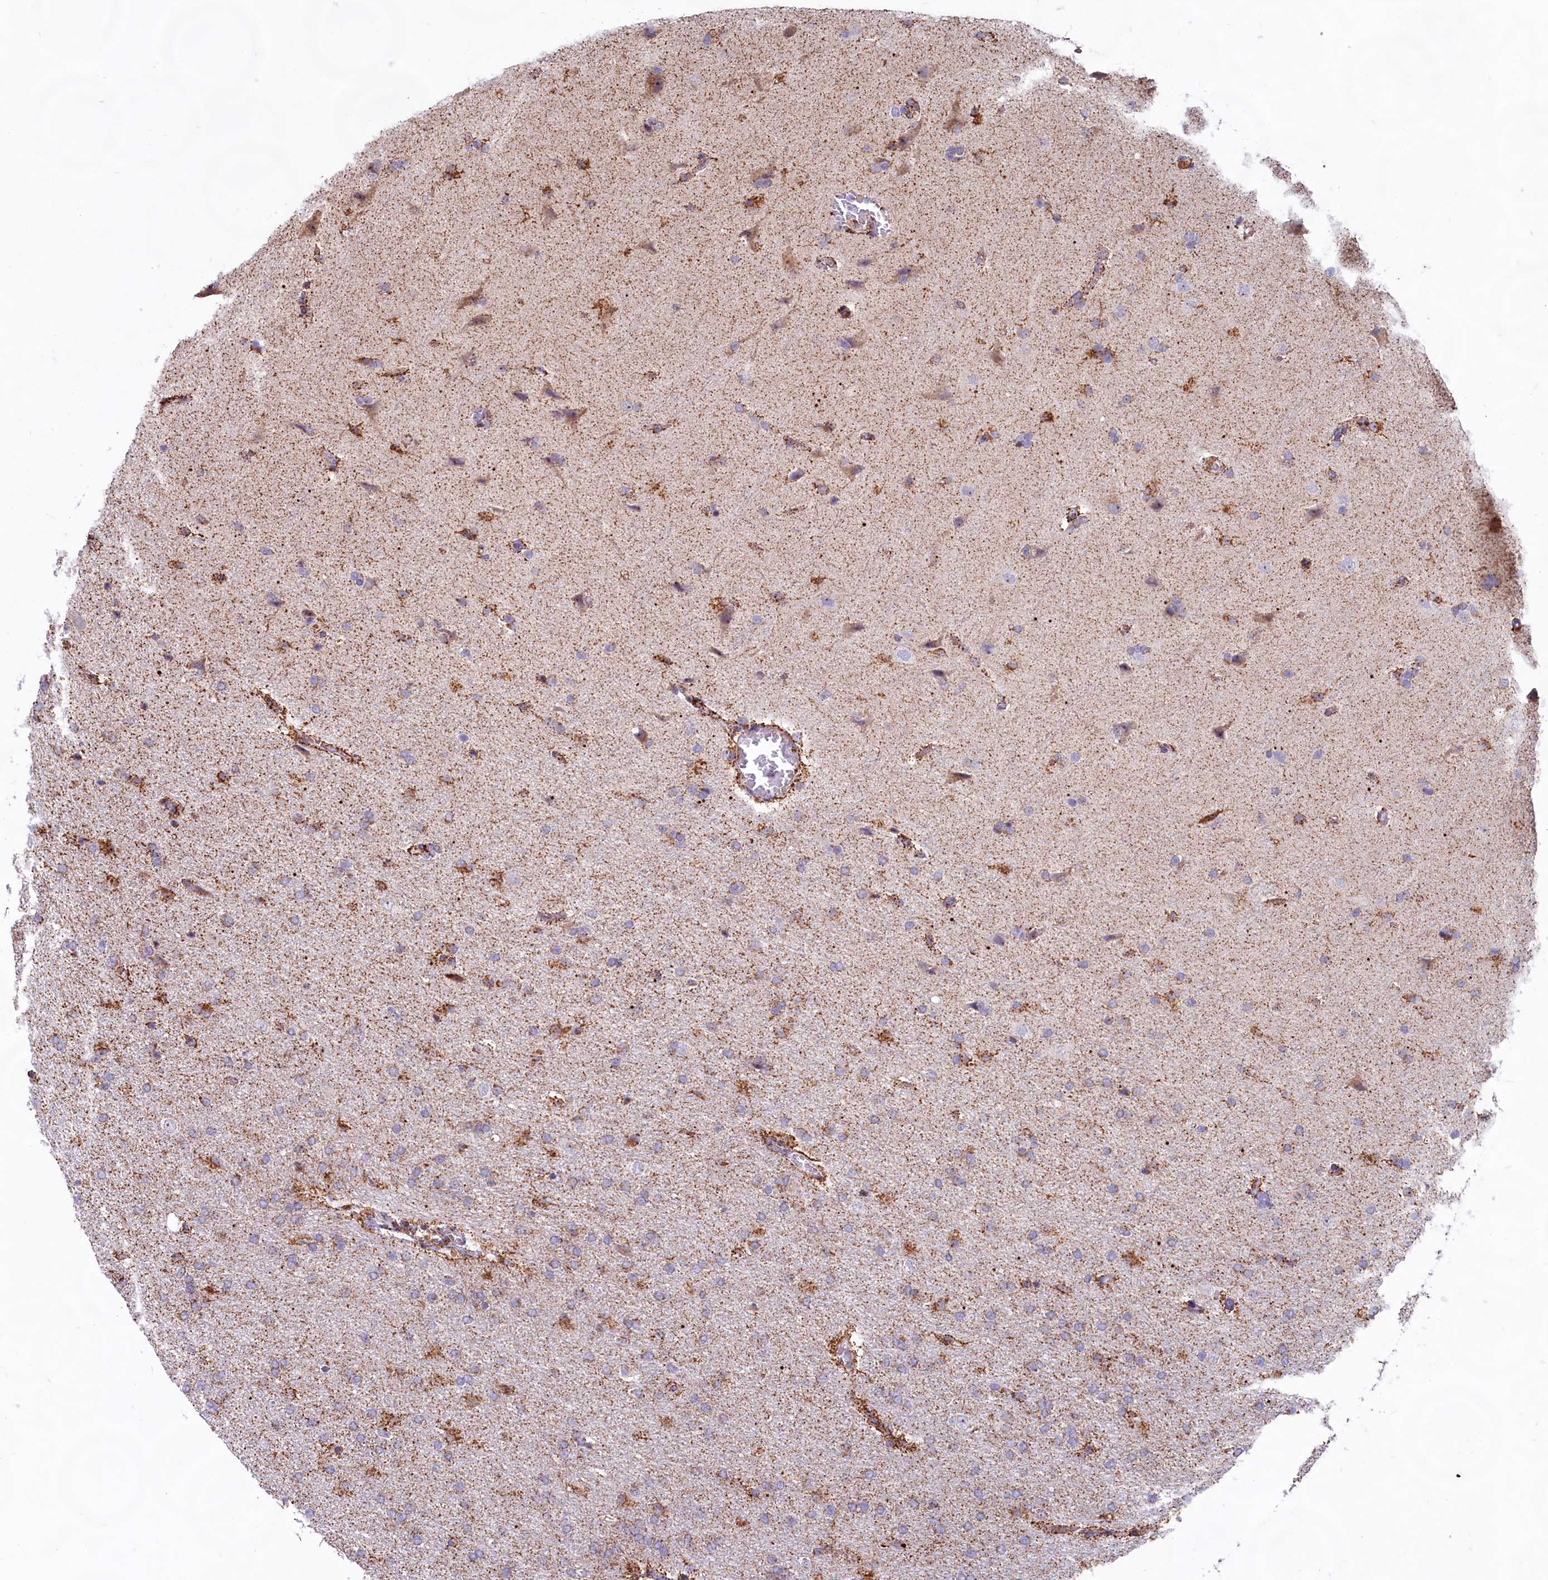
{"staining": {"intensity": "moderate", "quantity": "25%-75%", "location": "cytoplasmic/membranous"}, "tissue": "glioma", "cell_type": "Tumor cells", "image_type": "cancer", "snomed": [{"axis": "morphology", "description": "Glioma, malignant, High grade"}, {"axis": "topography", "description": "Brain"}], "caption": "Malignant high-grade glioma tissue shows moderate cytoplasmic/membranous staining in approximately 25%-75% of tumor cells, visualized by immunohistochemistry.", "gene": "C1D", "patient": {"sex": "male", "age": 72}}